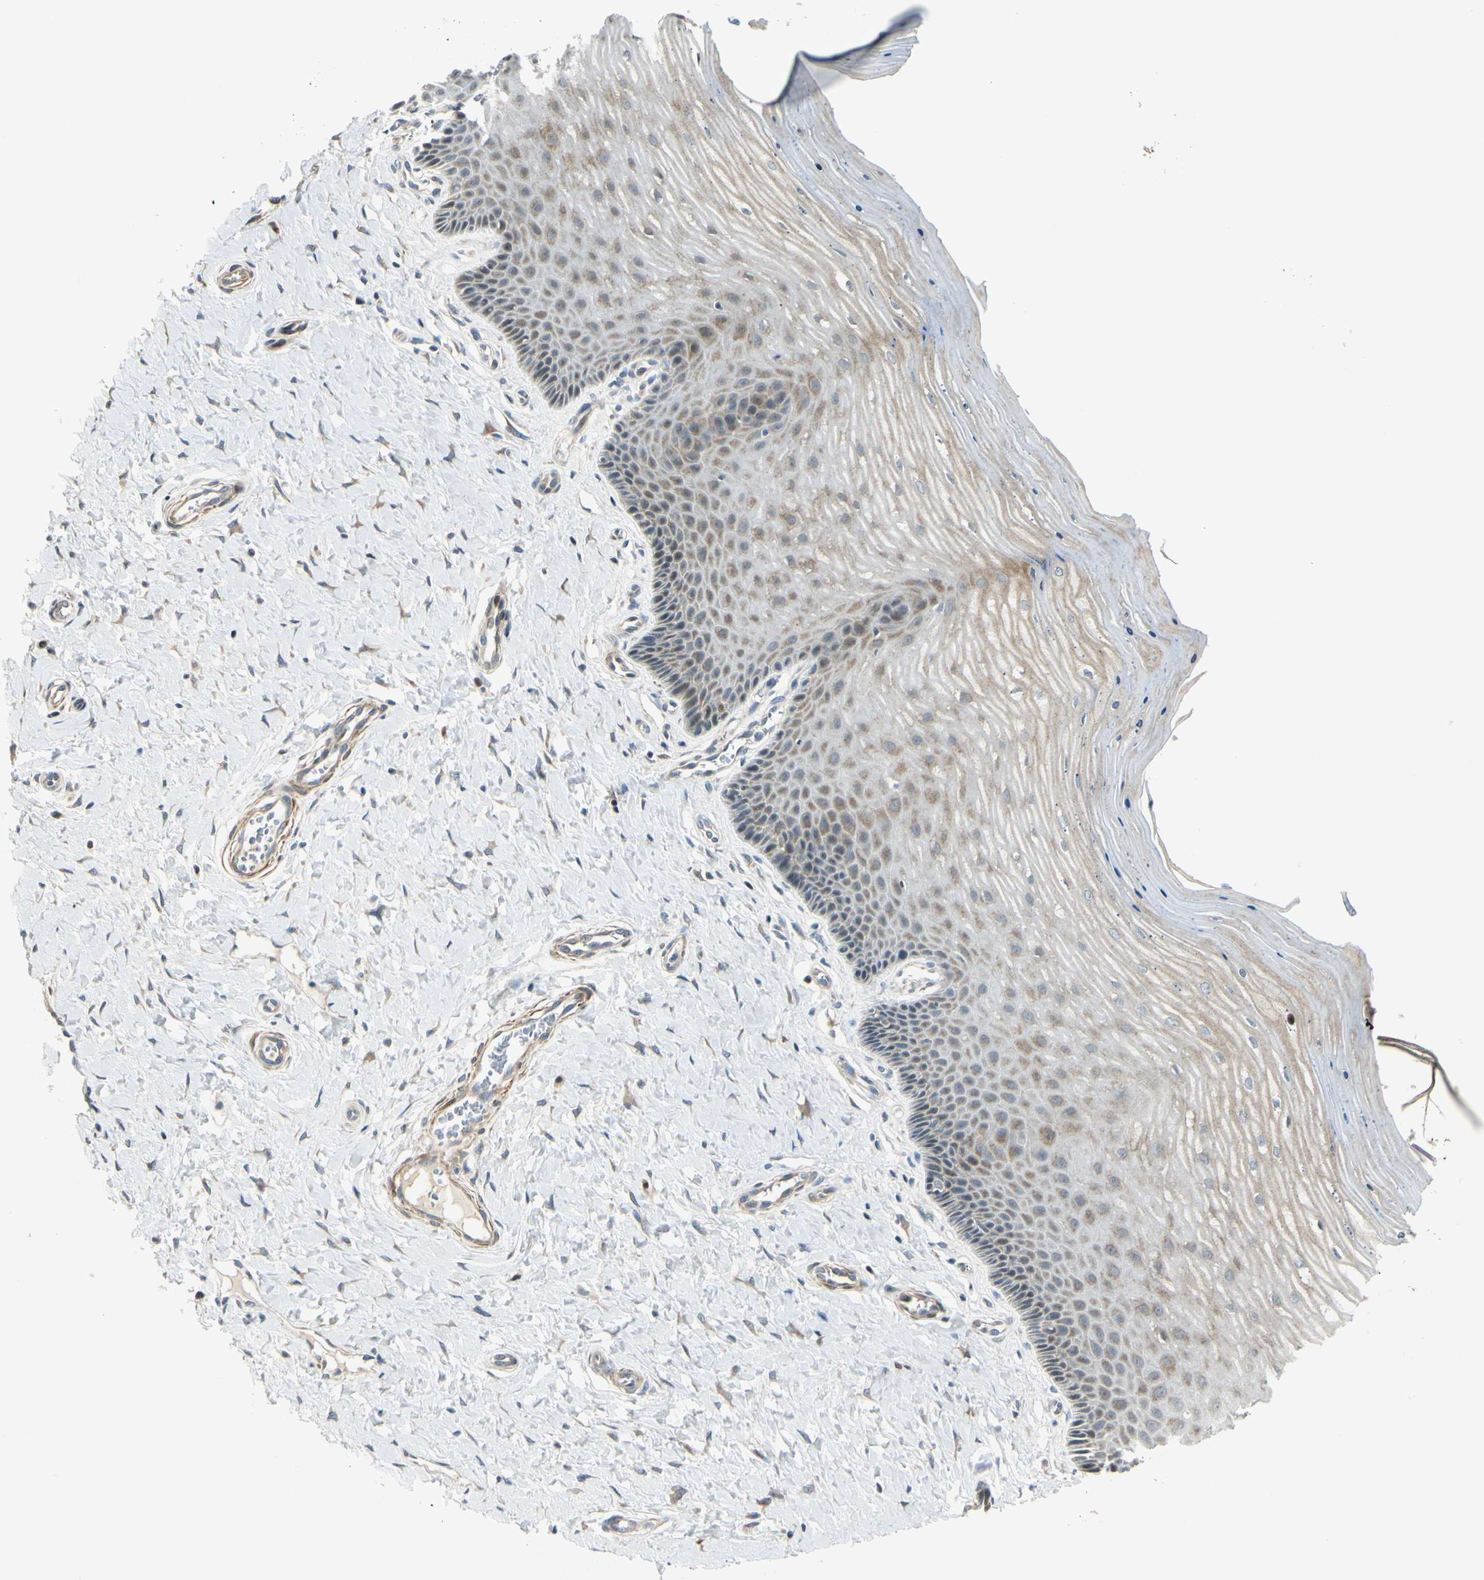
{"staining": {"intensity": "moderate", "quantity": ">75%", "location": "cytoplasmic/membranous"}, "tissue": "cervix", "cell_type": "Glandular cells", "image_type": "normal", "snomed": [{"axis": "morphology", "description": "Normal tissue, NOS"}, {"axis": "topography", "description": "Cervix"}], "caption": "High-magnification brightfield microscopy of normal cervix stained with DAB (3,3'-diaminobenzidine) (brown) and counterstained with hematoxylin (blue). glandular cells exhibit moderate cytoplasmic/membranous expression is seen in approximately>75% of cells. Using DAB (3,3'-diaminobenzidine) (brown) and hematoxylin (blue) stains, captured at high magnification using brightfield microscopy.", "gene": "P4HA3", "patient": {"sex": "female", "age": 55}}